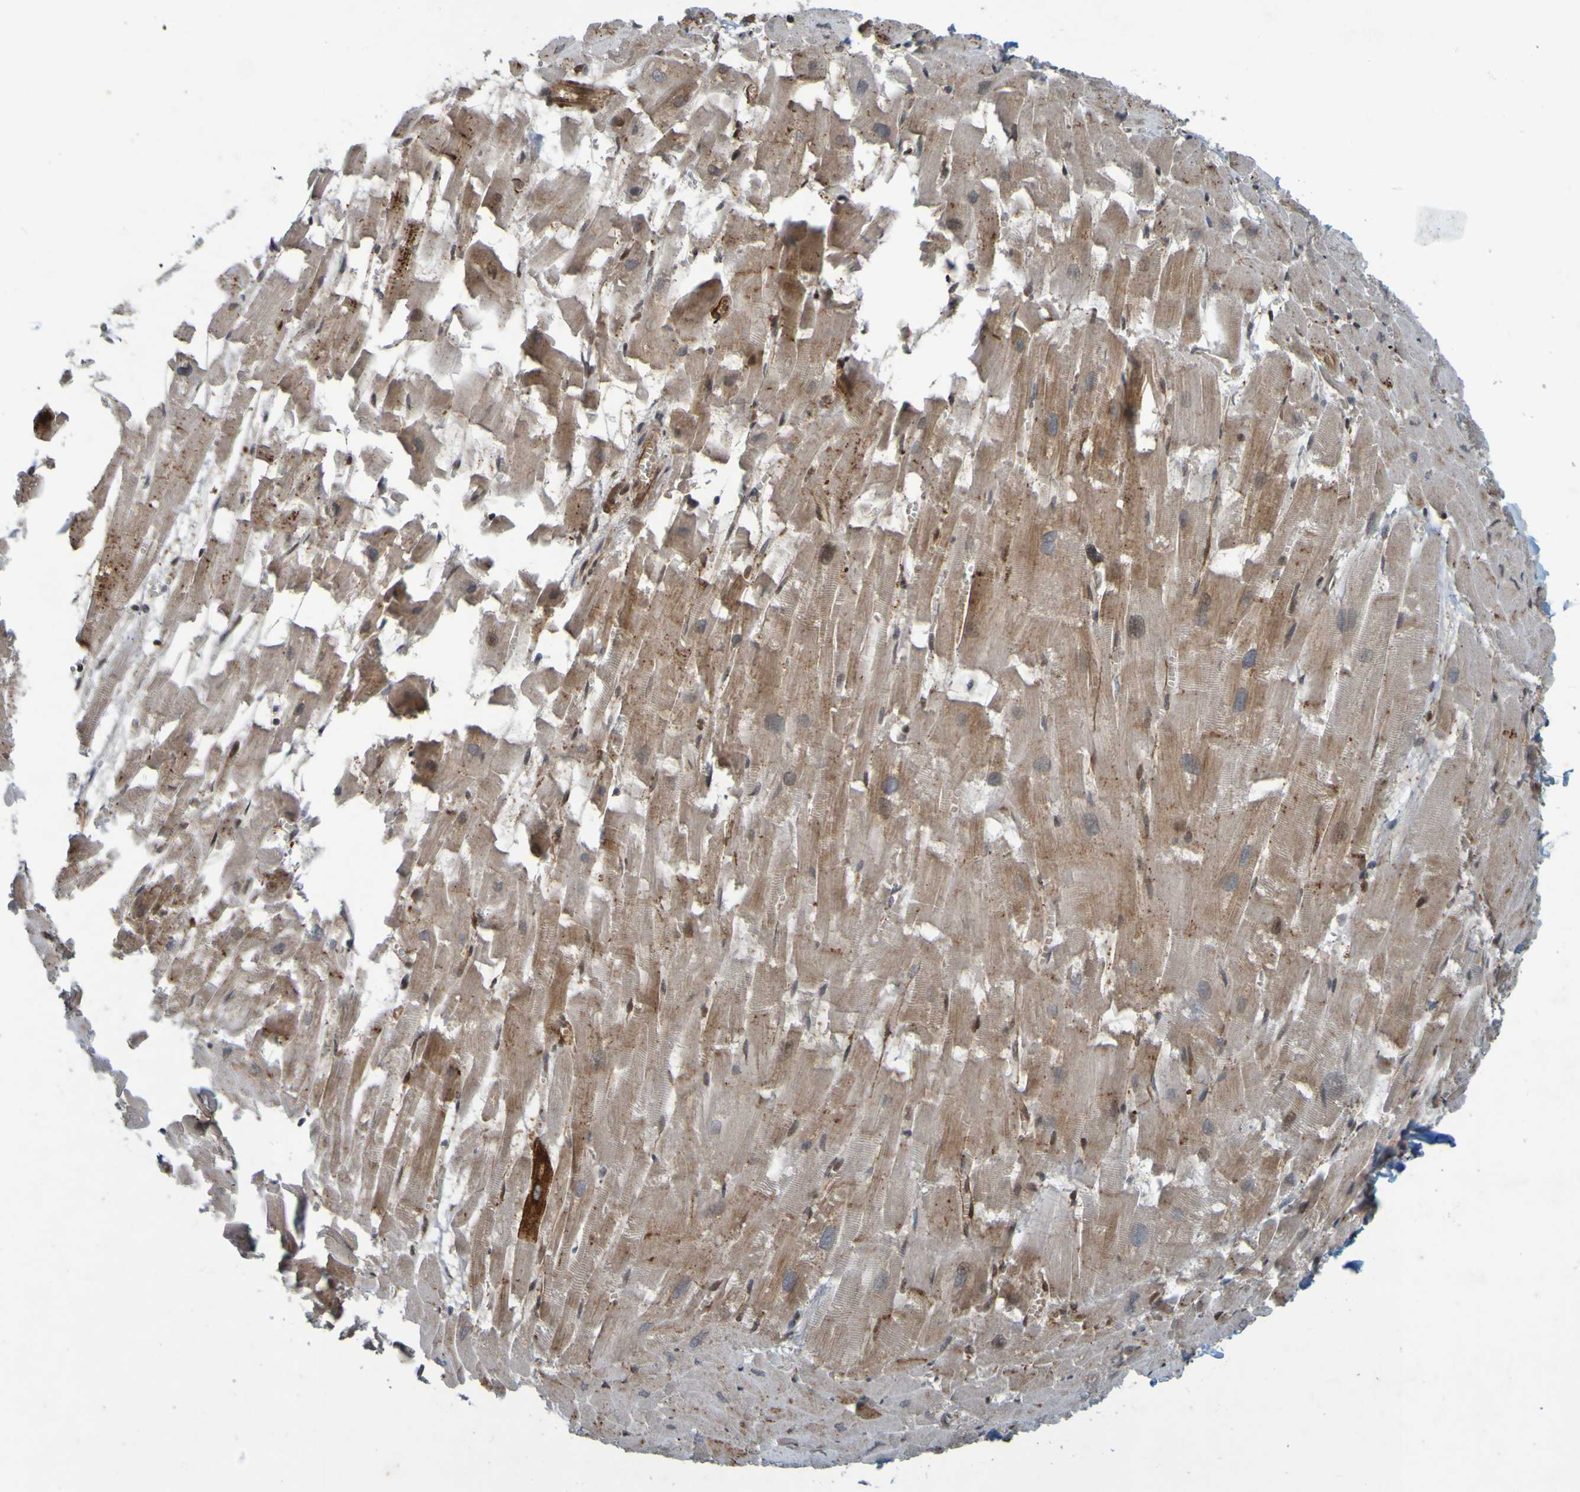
{"staining": {"intensity": "moderate", "quantity": ">75%", "location": "cytoplasmic/membranous"}, "tissue": "heart muscle", "cell_type": "Cardiomyocytes", "image_type": "normal", "snomed": [{"axis": "morphology", "description": "Normal tissue, NOS"}, {"axis": "topography", "description": "Heart"}], "caption": "Immunohistochemical staining of unremarkable human heart muscle reveals >75% levels of moderate cytoplasmic/membranous protein staining in approximately >75% of cardiomyocytes.", "gene": "GUCY1A1", "patient": {"sex": "female", "age": 19}}